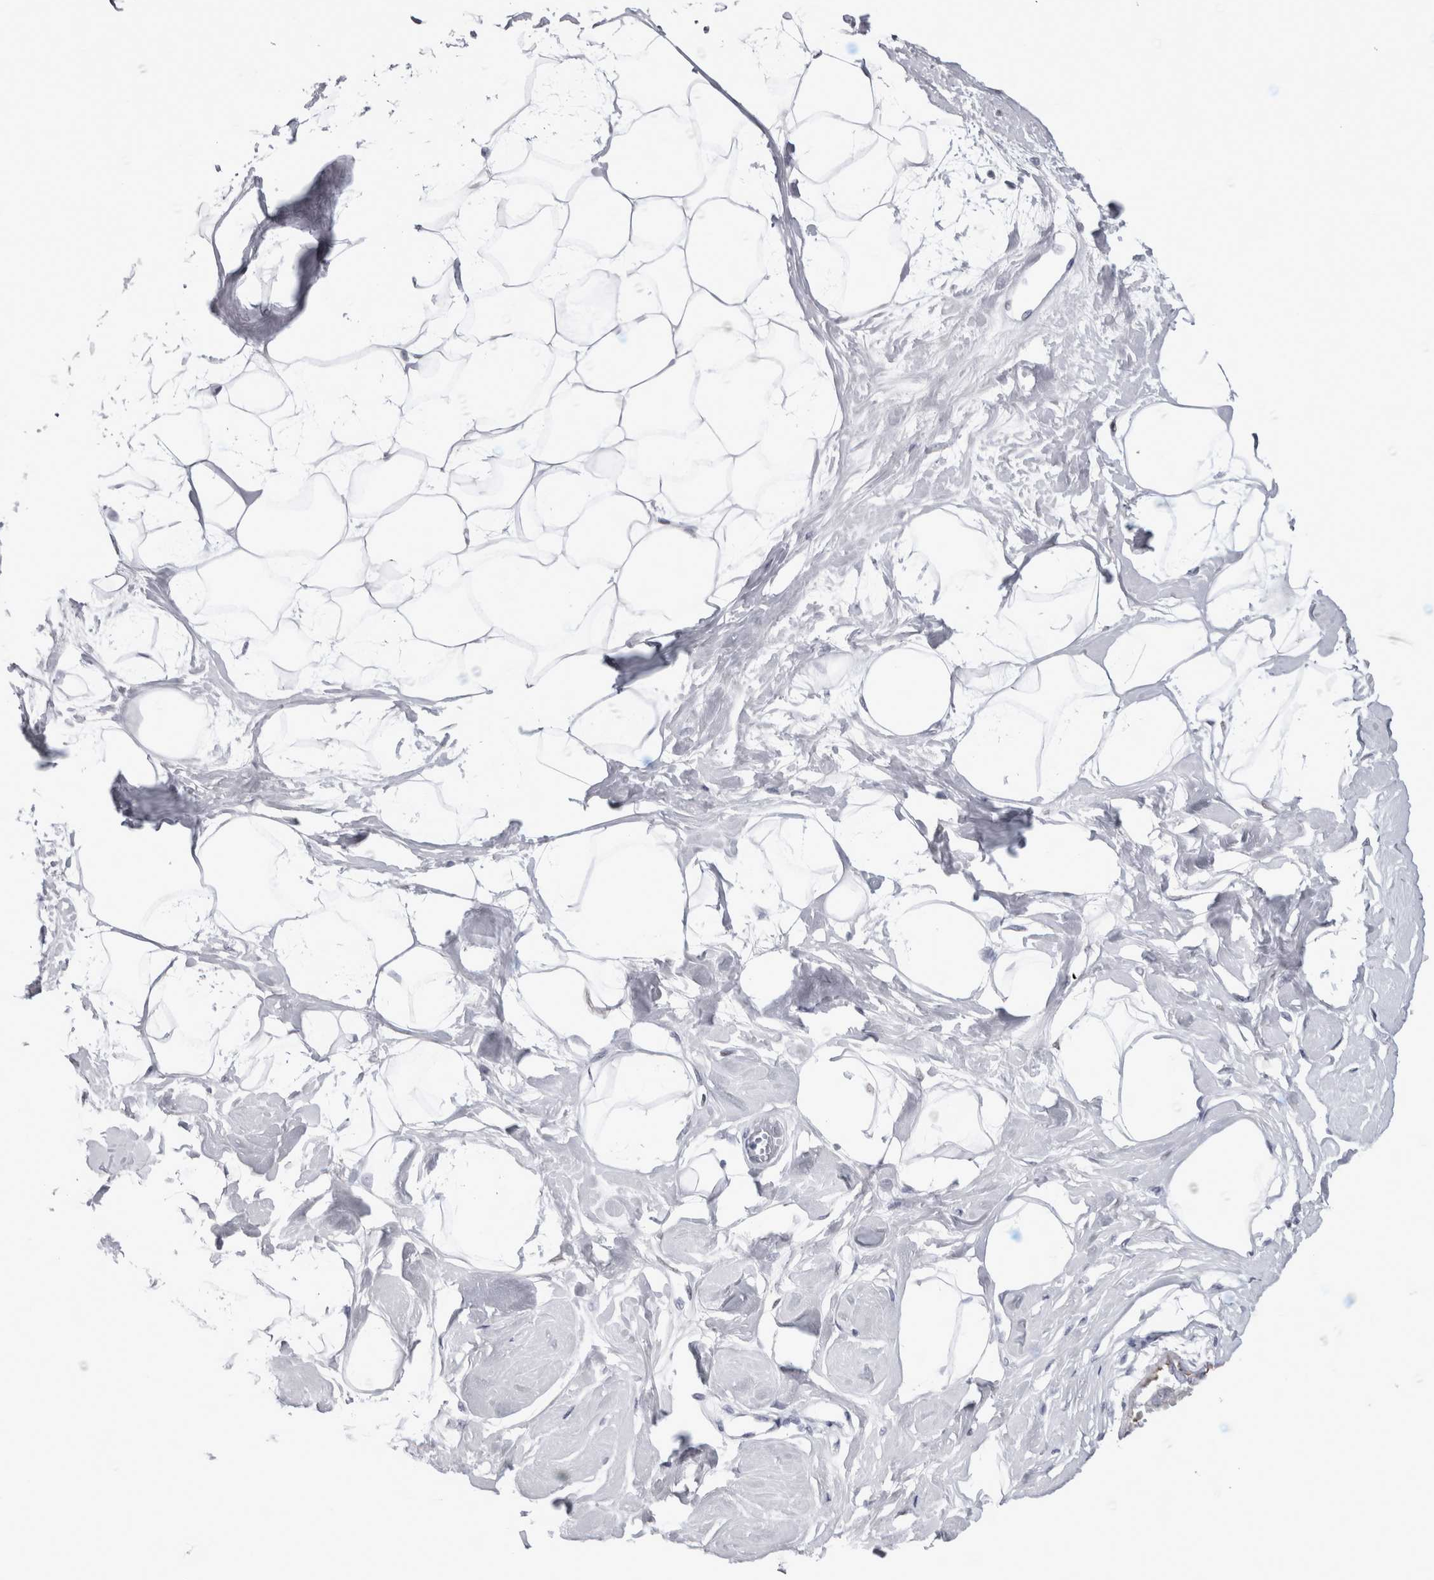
{"staining": {"intensity": "negative", "quantity": "none", "location": "none"}, "tissue": "breast", "cell_type": "Adipocytes", "image_type": "normal", "snomed": [{"axis": "morphology", "description": "Normal tissue, NOS"}, {"axis": "topography", "description": "Breast"}], "caption": "A micrograph of breast stained for a protein shows no brown staining in adipocytes. (DAB immunohistochemistry (IHC) visualized using brightfield microscopy, high magnification).", "gene": "ACOT7", "patient": {"sex": "female", "age": 45}}